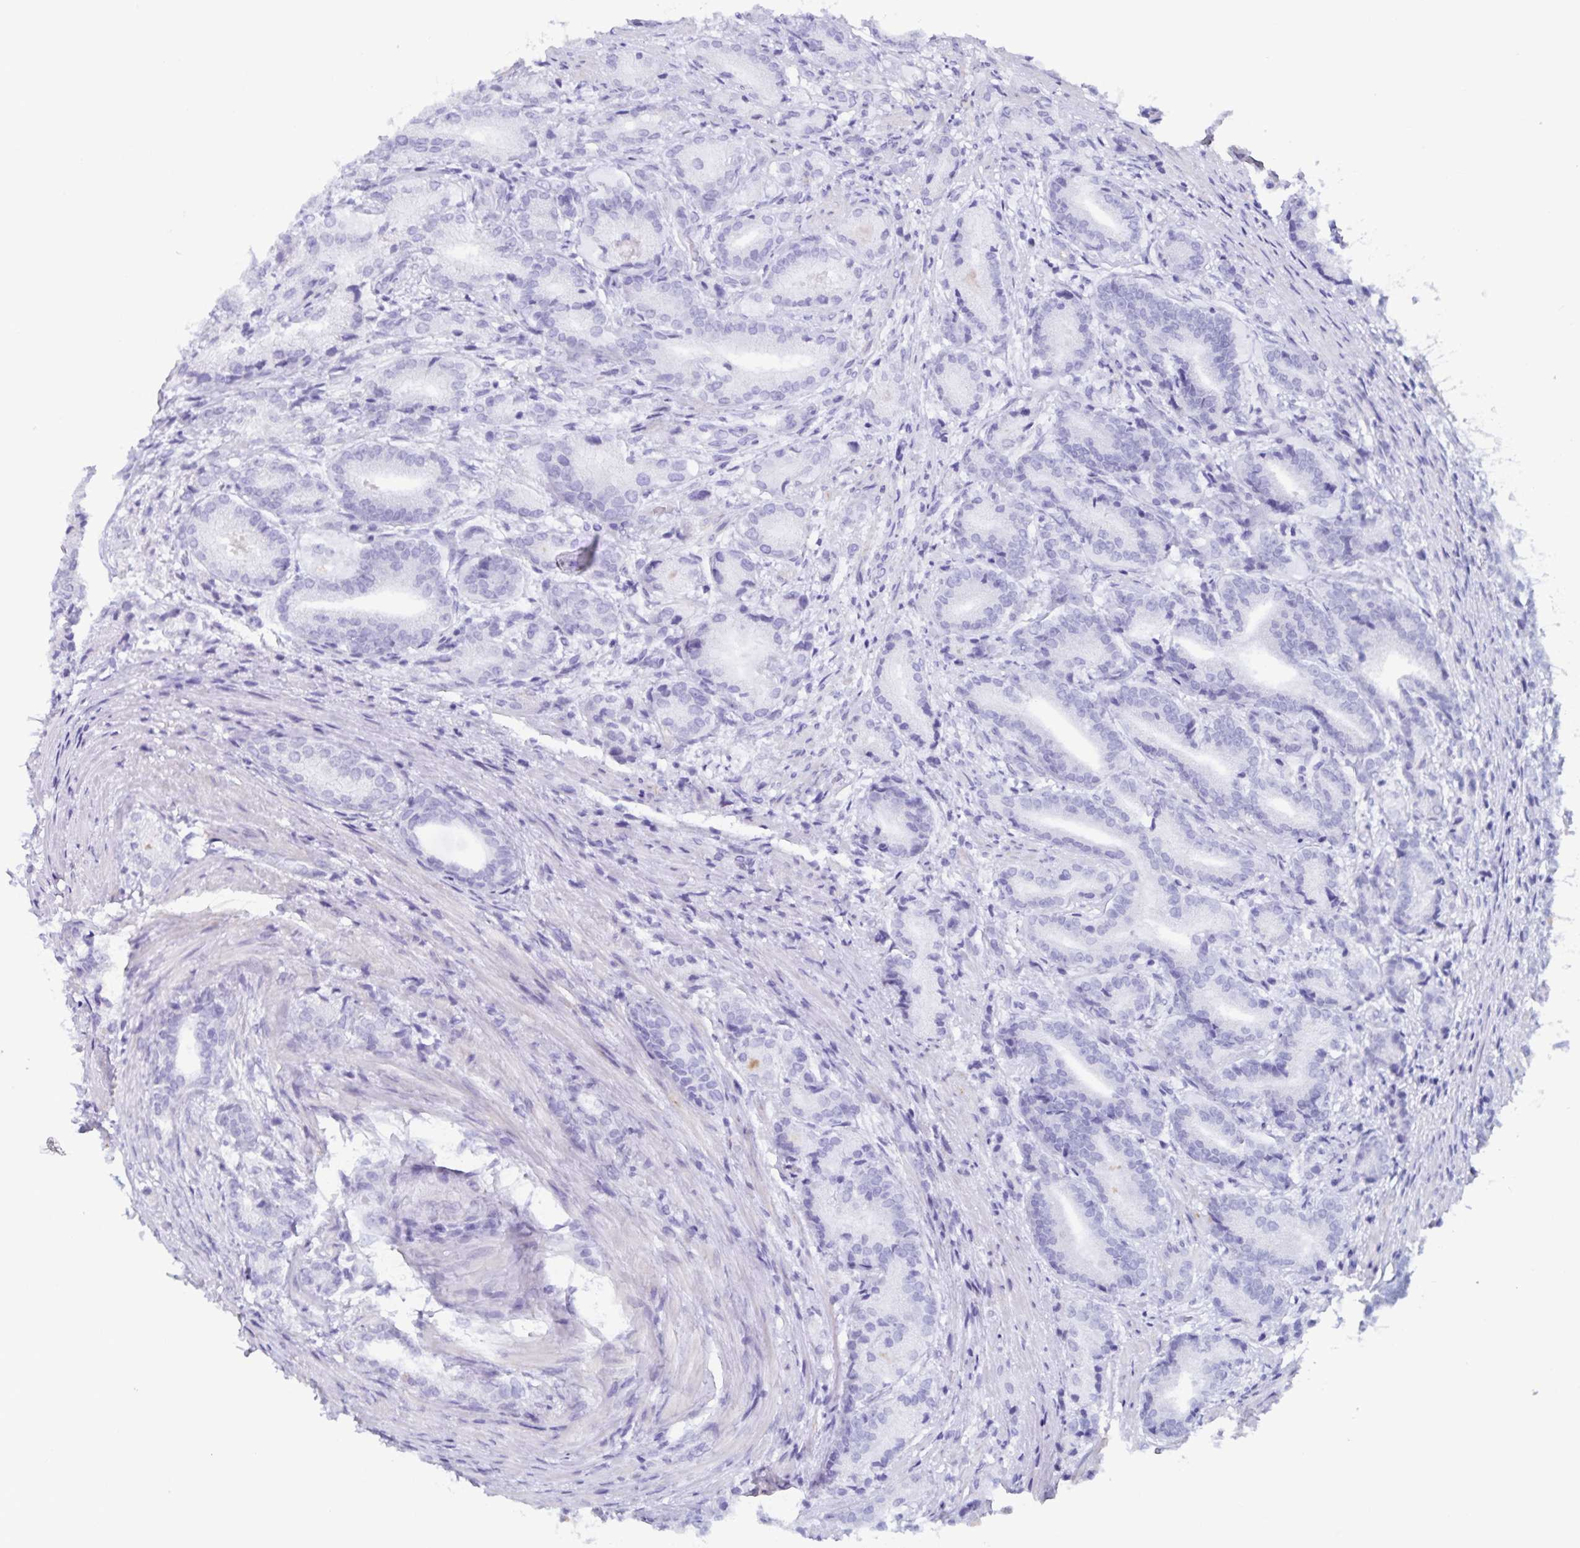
{"staining": {"intensity": "negative", "quantity": "none", "location": "none"}, "tissue": "prostate cancer", "cell_type": "Tumor cells", "image_type": "cancer", "snomed": [{"axis": "morphology", "description": "Adenocarcinoma, High grade"}, {"axis": "topography", "description": "Prostate and seminal vesicle, NOS"}], "caption": "IHC histopathology image of neoplastic tissue: prostate cancer (high-grade adenocarcinoma) stained with DAB (3,3'-diaminobenzidine) shows no significant protein expression in tumor cells.", "gene": "GPR137", "patient": {"sex": "male", "age": 61}}